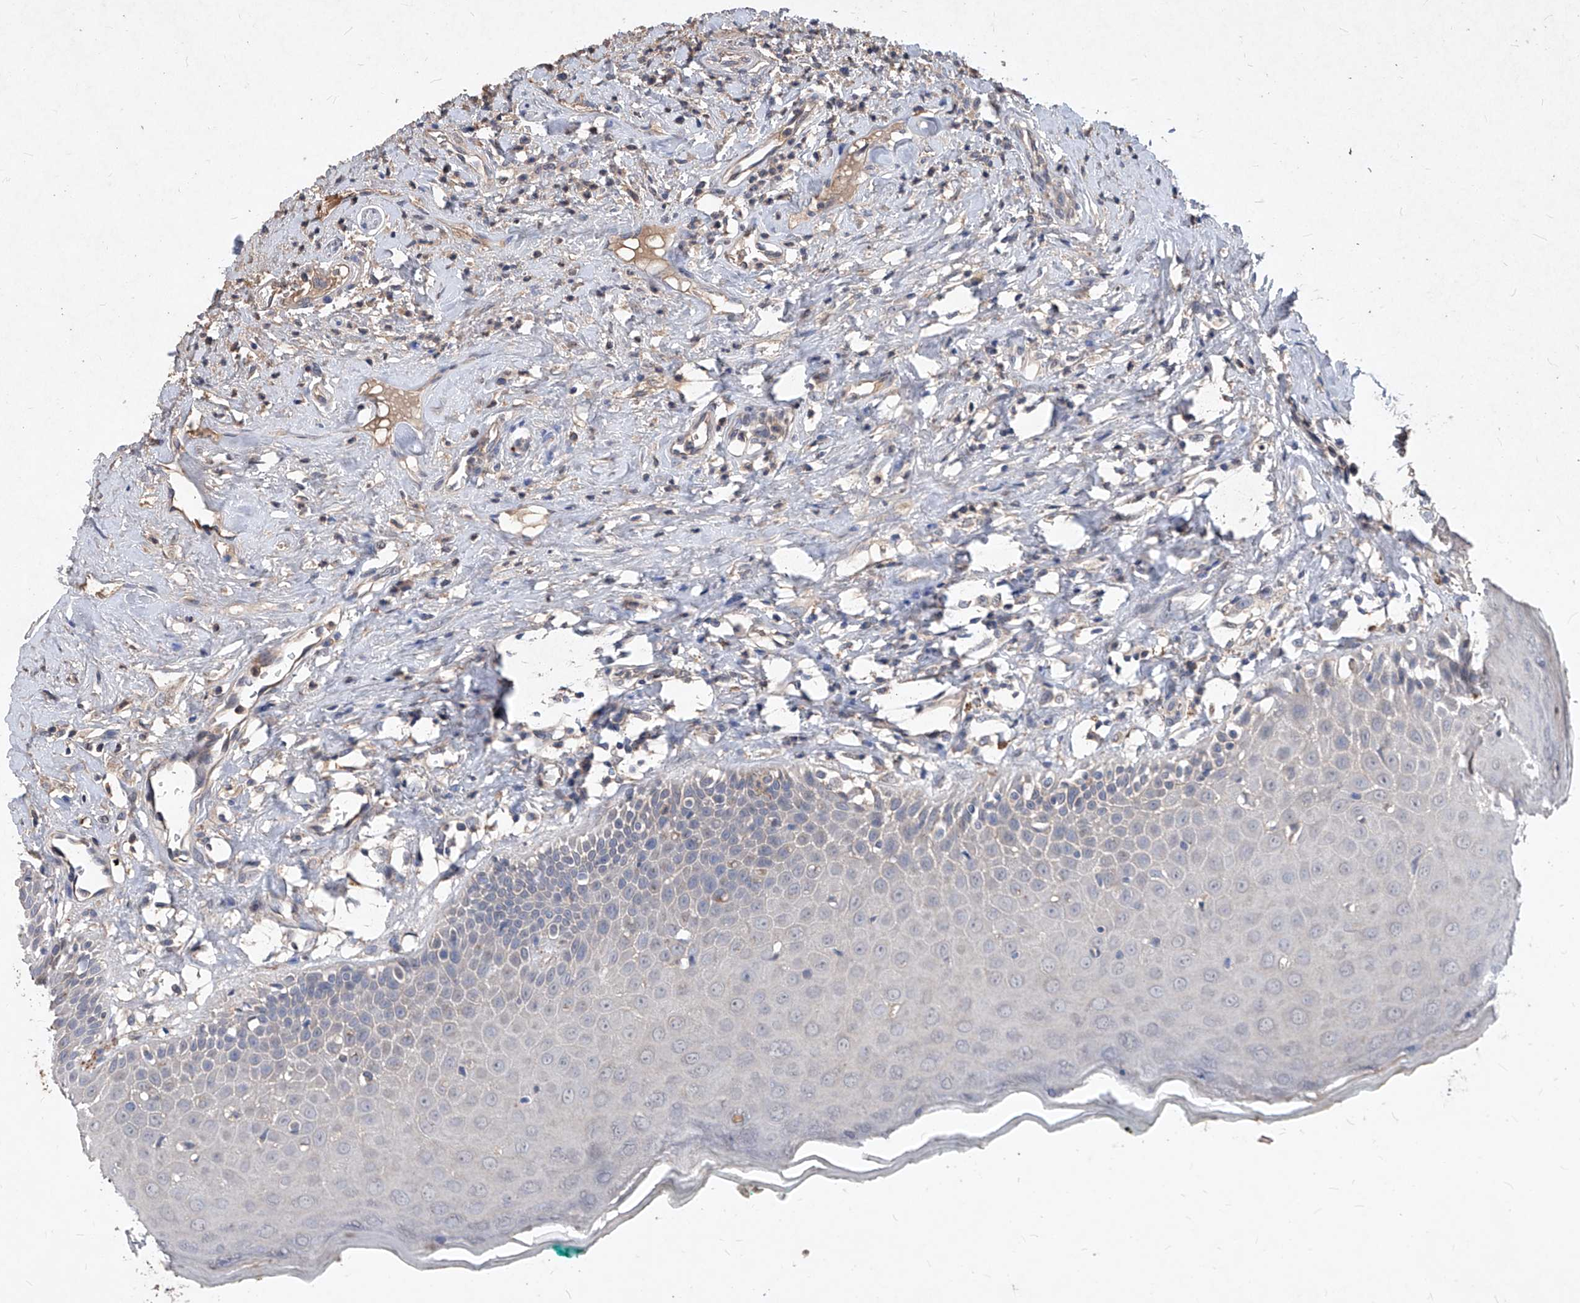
{"staining": {"intensity": "negative", "quantity": "none", "location": "none"}, "tissue": "oral mucosa", "cell_type": "Squamous epithelial cells", "image_type": "normal", "snomed": [{"axis": "morphology", "description": "Normal tissue, NOS"}, {"axis": "topography", "description": "Oral tissue"}], "caption": "High power microscopy histopathology image of an immunohistochemistry (IHC) histopathology image of normal oral mucosa, revealing no significant staining in squamous epithelial cells.", "gene": "SYNGR1", "patient": {"sex": "female", "age": 70}}